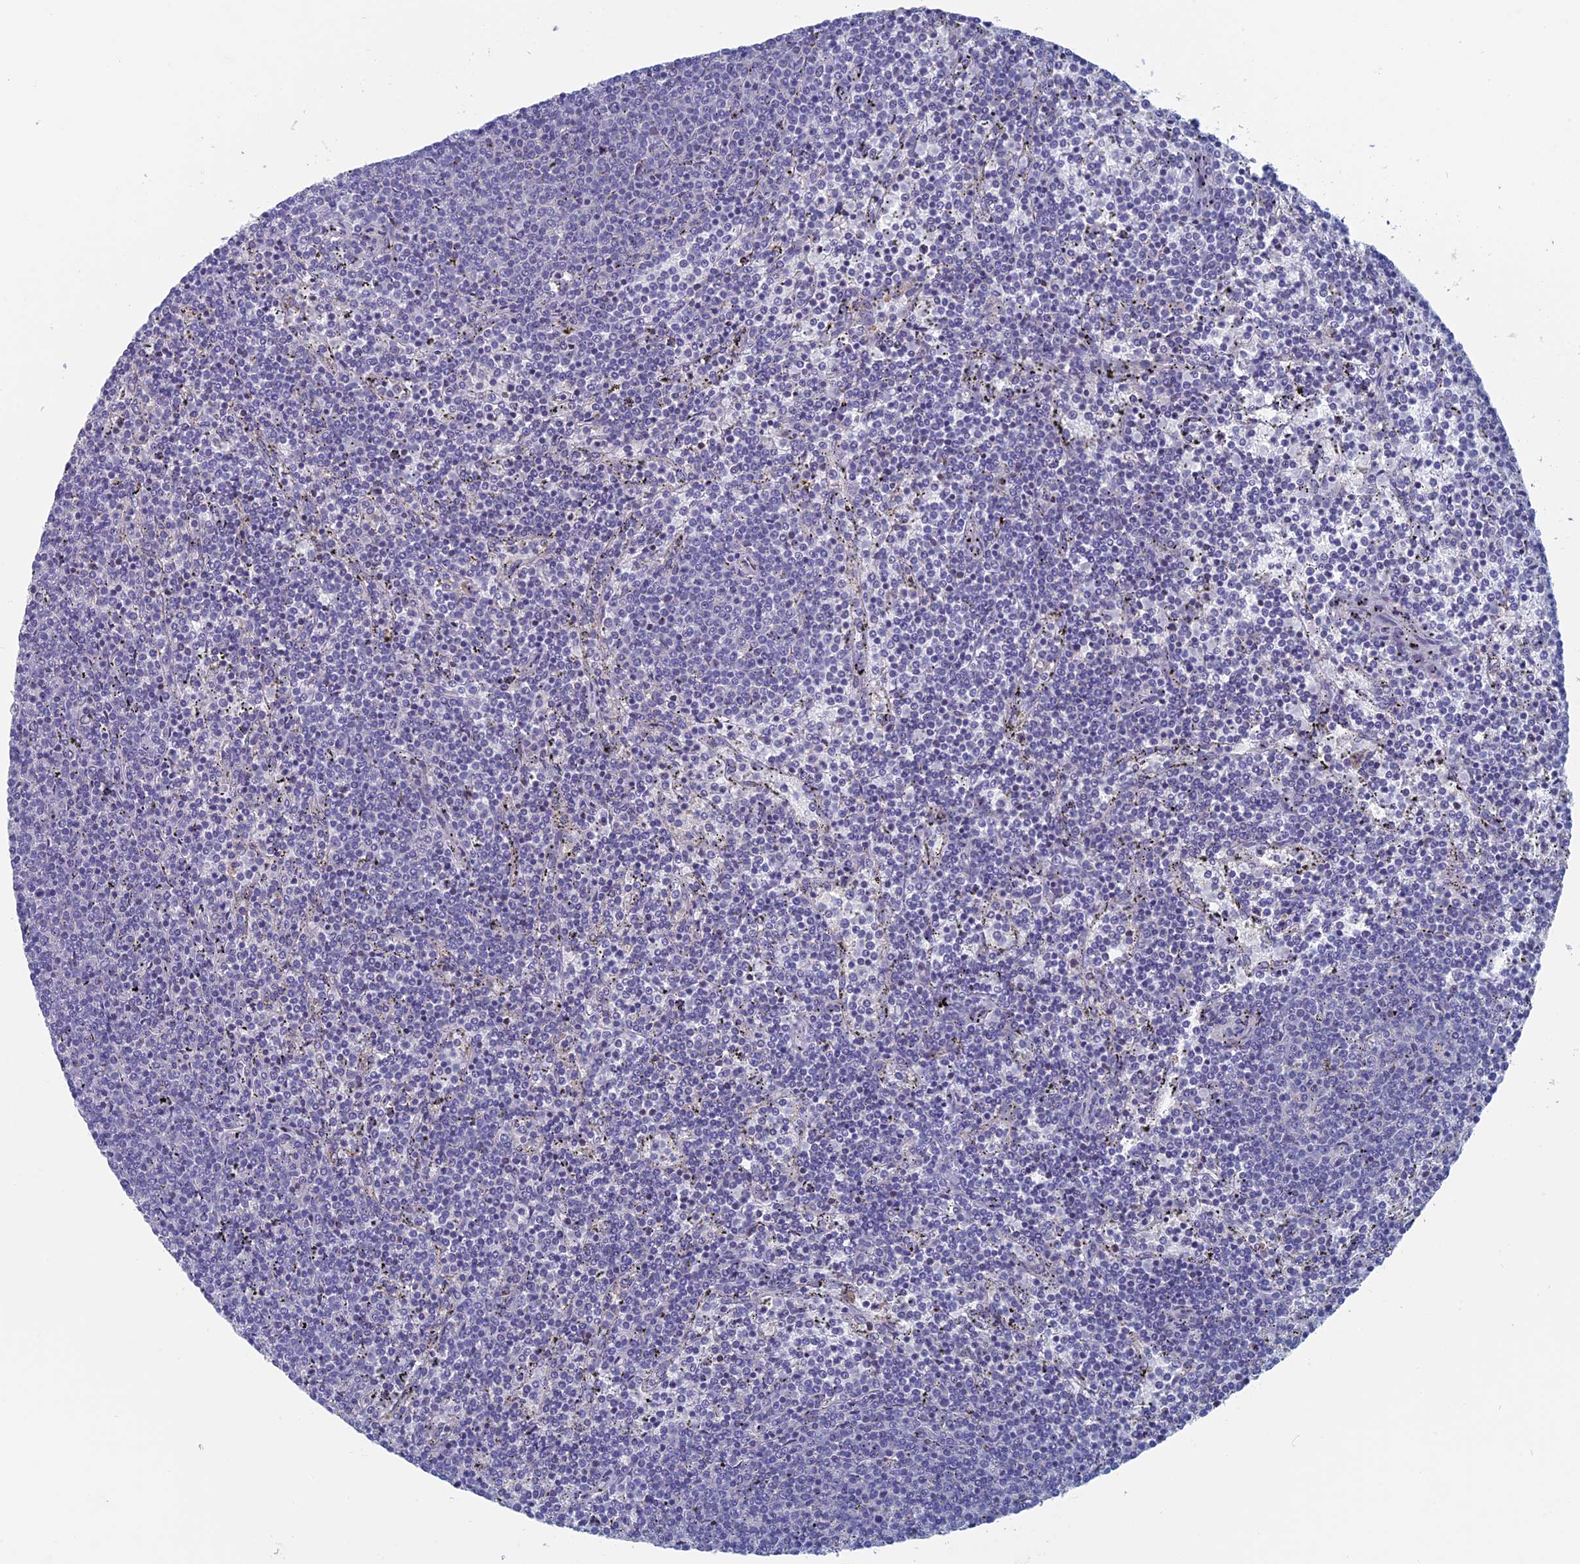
{"staining": {"intensity": "negative", "quantity": "none", "location": "none"}, "tissue": "lymphoma", "cell_type": "Tumor cells", "image_type": "cancer", "snomed": [{"axis": "morphology", "description": "Malignant lymphoma, non-Hodgkin's type, Low grade"}, {"axis": "topography", "description": "Spleen"}], "caption": "This histopathology image is of lymphoma stained with IHC to label a protein in brown with the nuclei are counter-stained blue. There is no staining in tumor cells.", "gene": "ALMS1", "patient": {"sex": "female", "age": 50}}